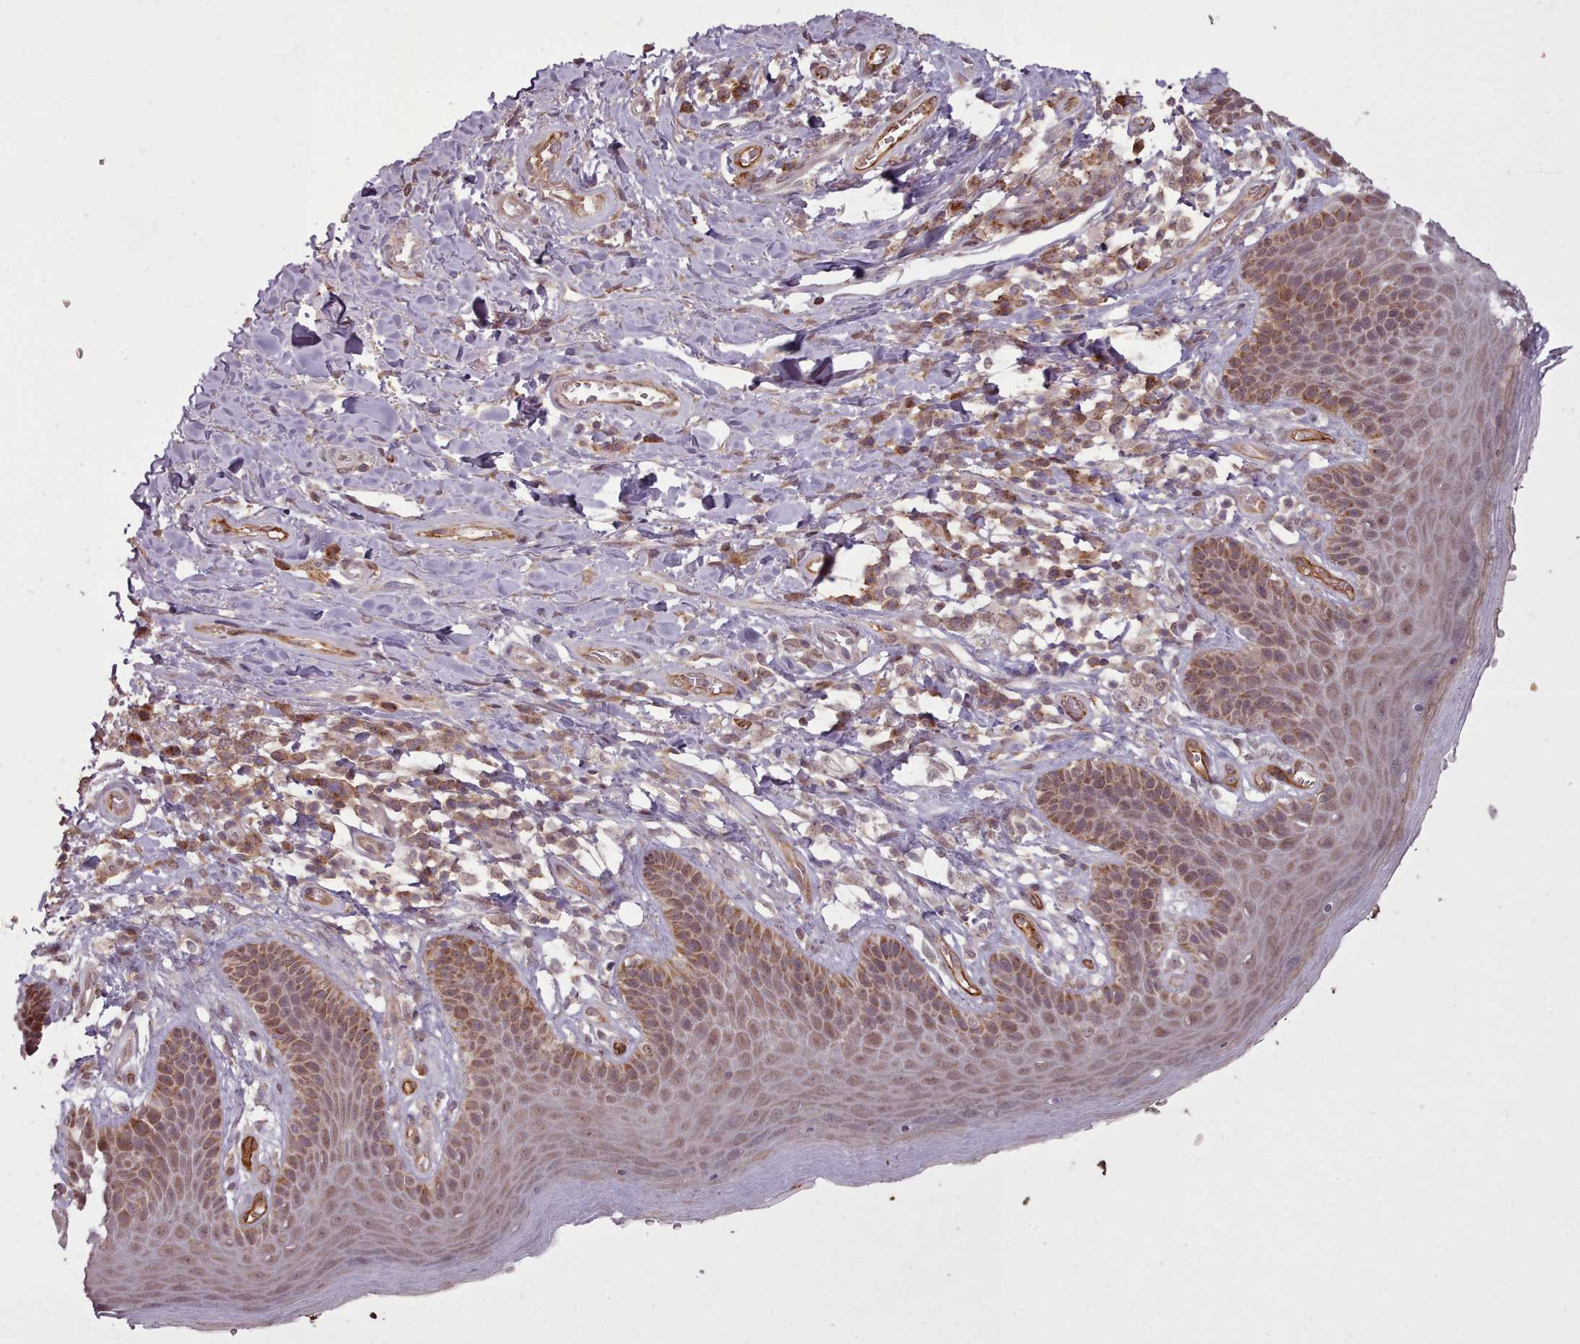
{"staining": {"intensity": "moderate", "quantity": "25%-75%", "location": "cytoplasmic/membranous"}, "tissue": "skin", "cell_type": "Epidermal cells", "image_type": "normal", "snomed": [{"axis": "morphology", "description": "Normal tissue, NOS"}, {"axis": "topography", "description": "Anal"}], "caption": "The photomicrograph demonstrates staining of normal skin, revealing moderate cytoplasmic/membranous protein expression (brown color) within epidermal cells.", "gene": "ZMYM4", "patient": {"sex": "female", "age": 89}}